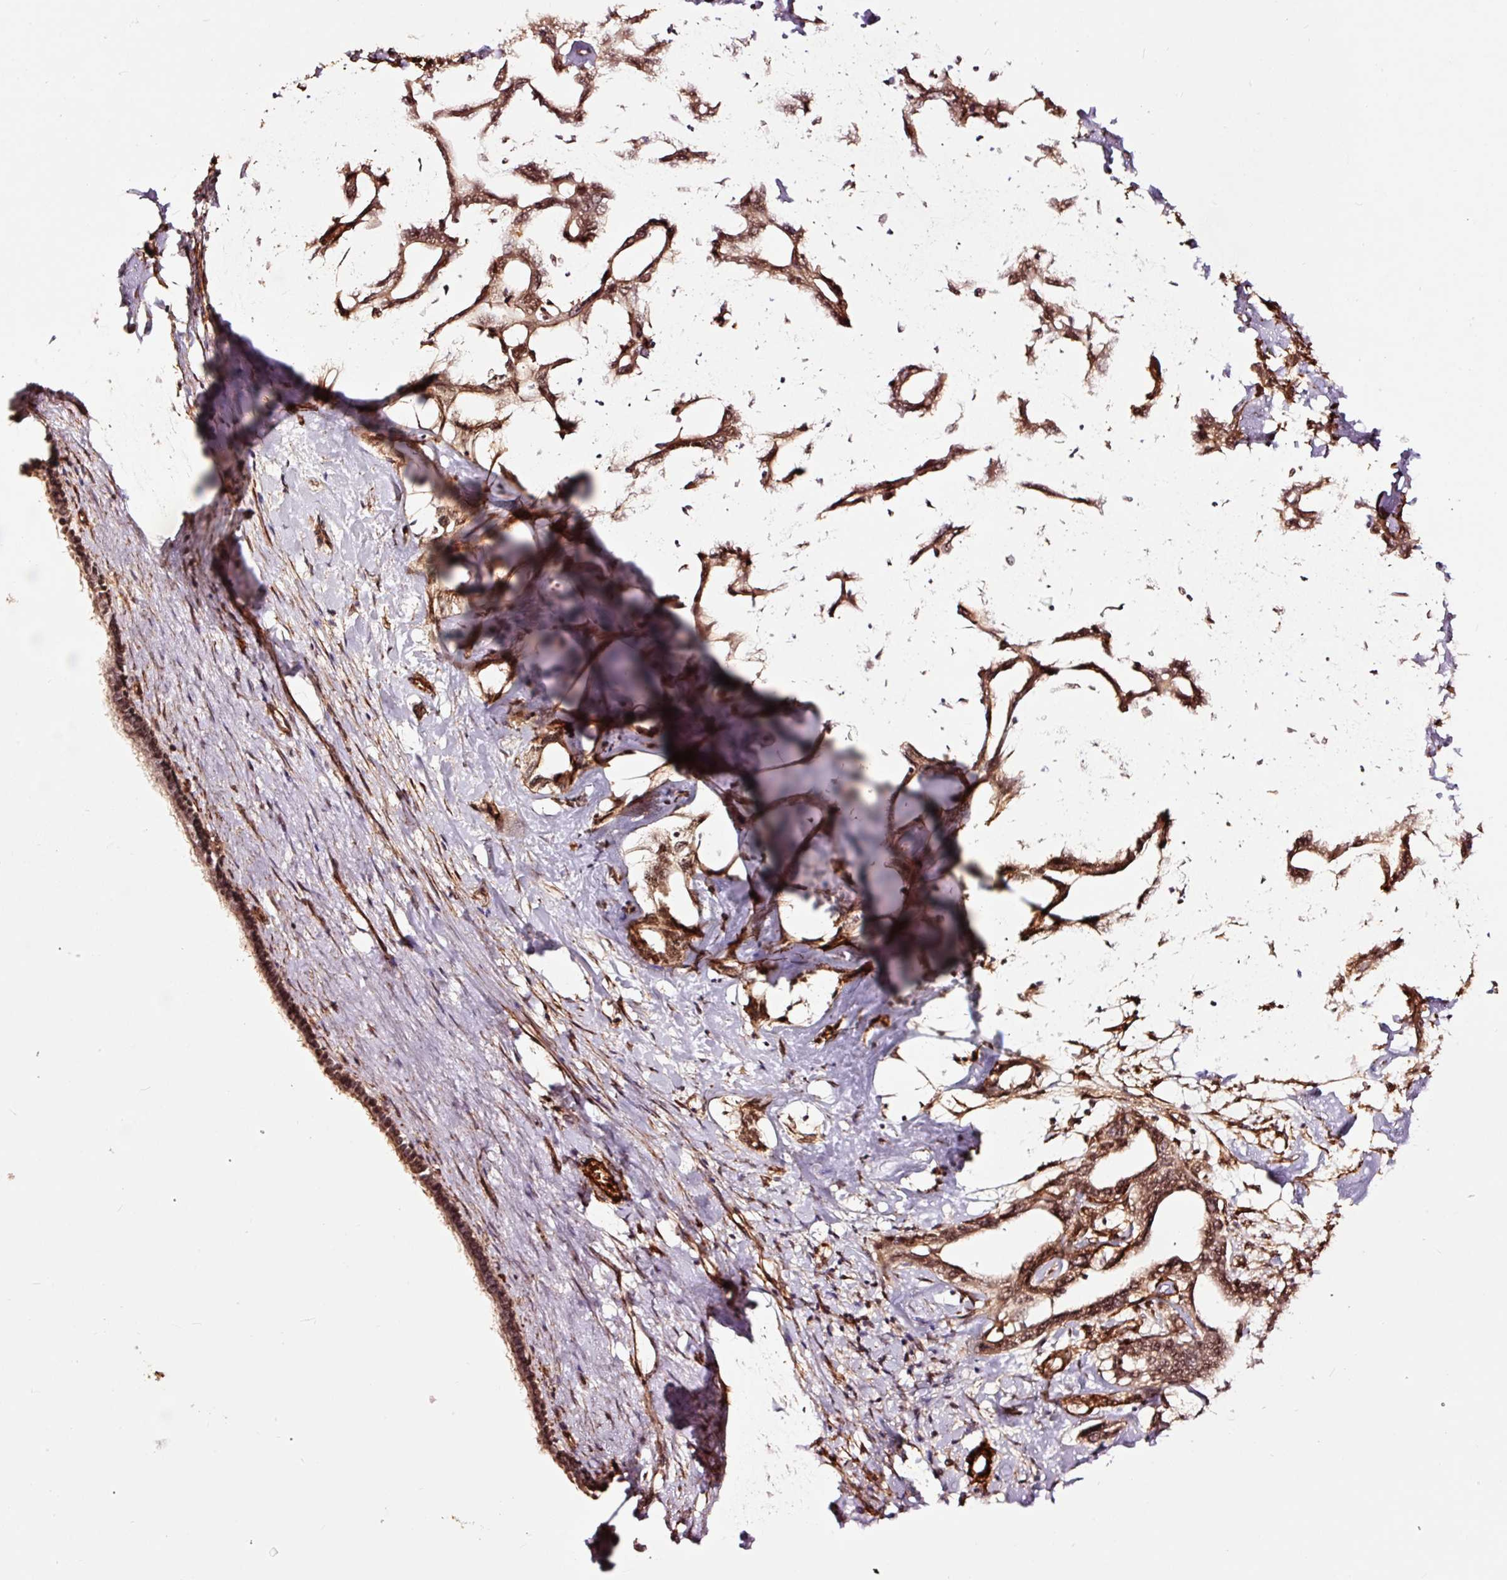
{"staining": {"intensity": "moderate", "quantity": ">75%", "location": "nuclear"}, "tissue": "liver cancer", "cell_type": "Tumor cells", "image_type": "cancer", "snomed": [{"axis": "morphology", "description": "Cholangiocarcinoma"}, {"axis": "topography", "description": "Liver"}], "caption": "IHC image of neoplastic tissue: human liver cholangiocarcinoma stained using immunohistochemistry (IHC) shows medium levels of moderate protein expression localized specifically in the nuclear of tumor cells, appearing as a nuclear brown color.", "gene": "TPM1", "patient": {"sex": "male", "age": 59}}